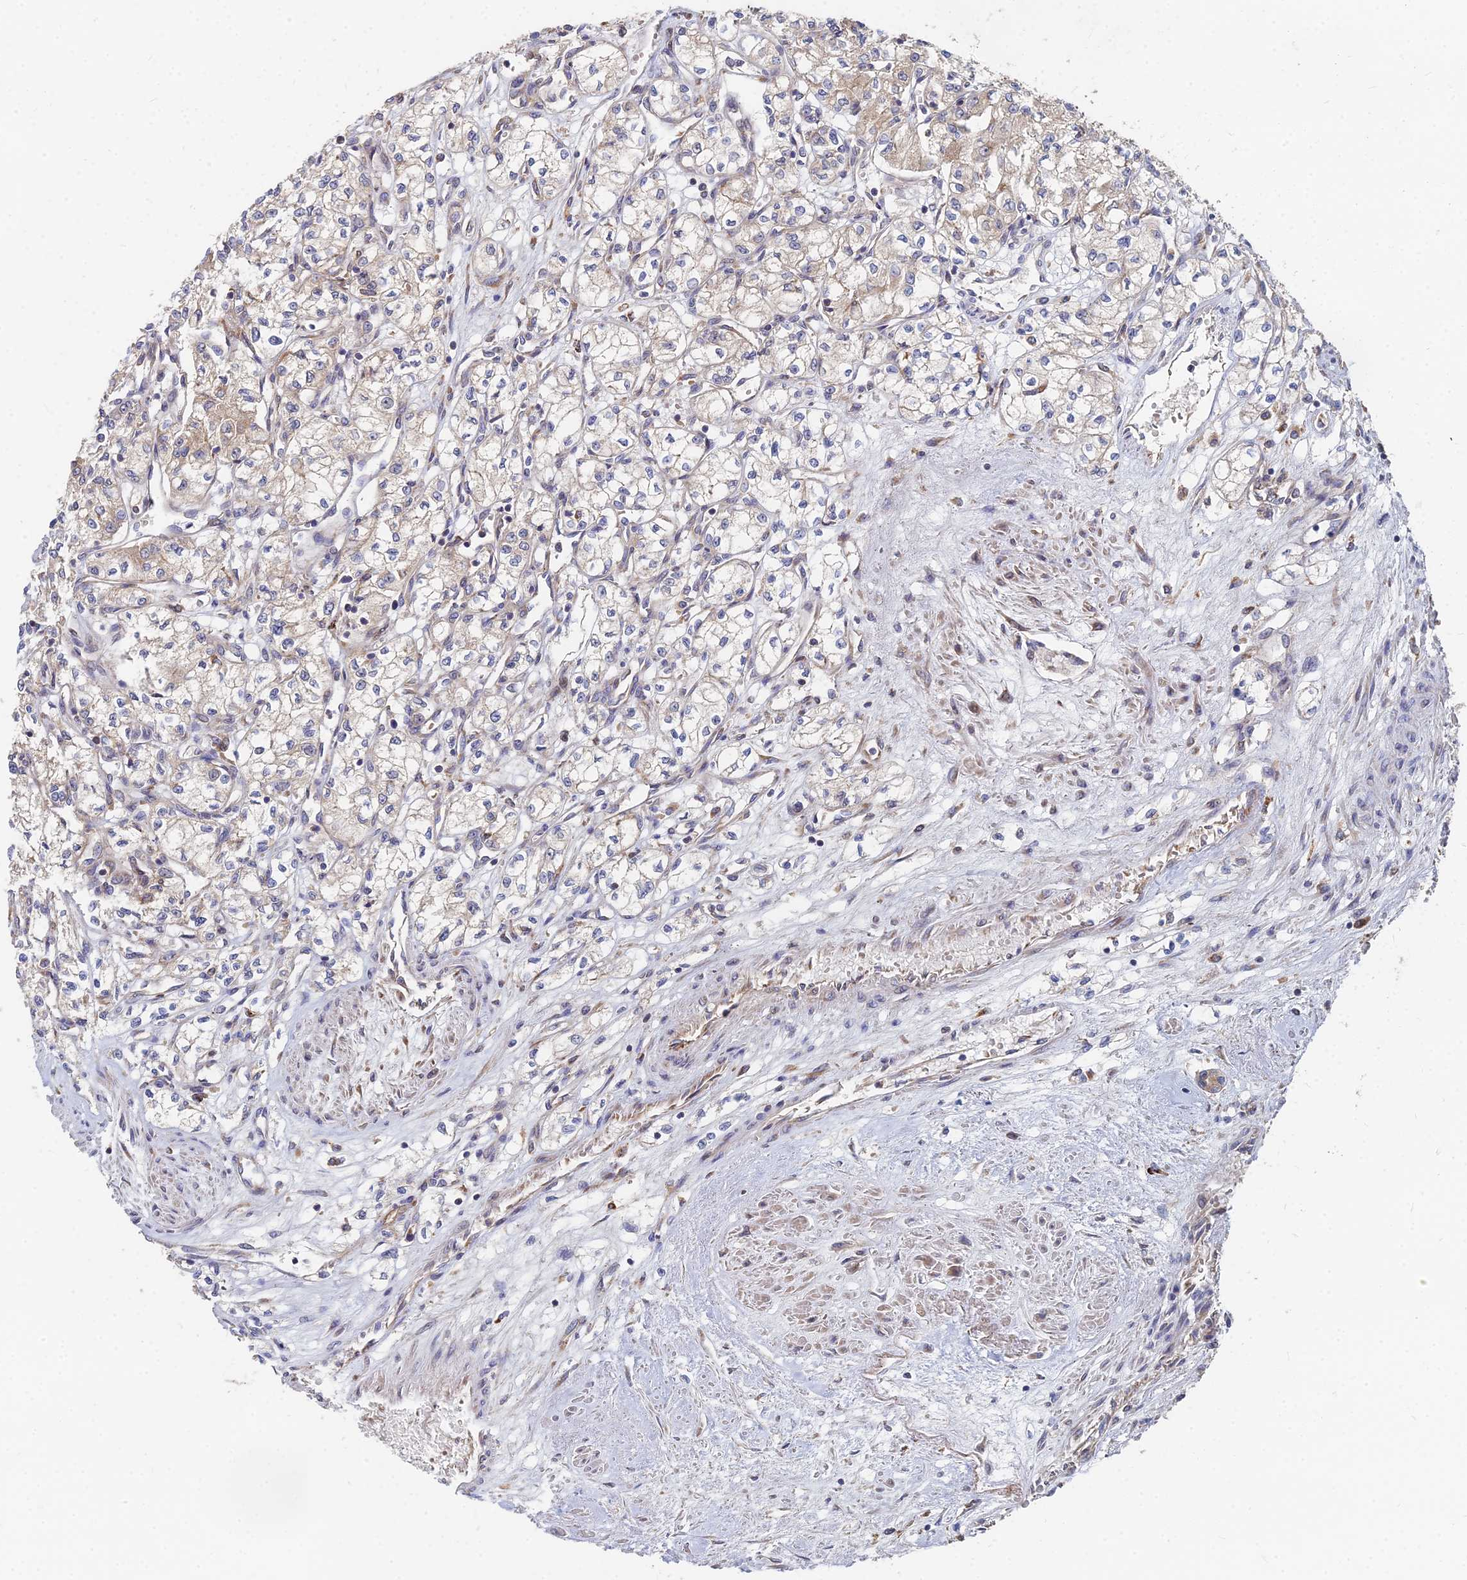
{"staining": {"intensity": "weak", "quantity": ">75%", "location": "cytoplasmic/membranous"}, "tissue": "renal cancer", "cell_type": "Tumor cells", "image_type": "cancer", "snomed": [{"axis": "morphology", "description": "Adenocarcinoma, NOS"}, {"axis": "topography", "description": "Kidney"}], "caption": "Weak cytoplasmic/membranous expression is identified in approximately >75% of tumor cells in renal adenocarcinoma.", "gene": "CCZ1", "patient": {"sex": "male", "age": 59}}